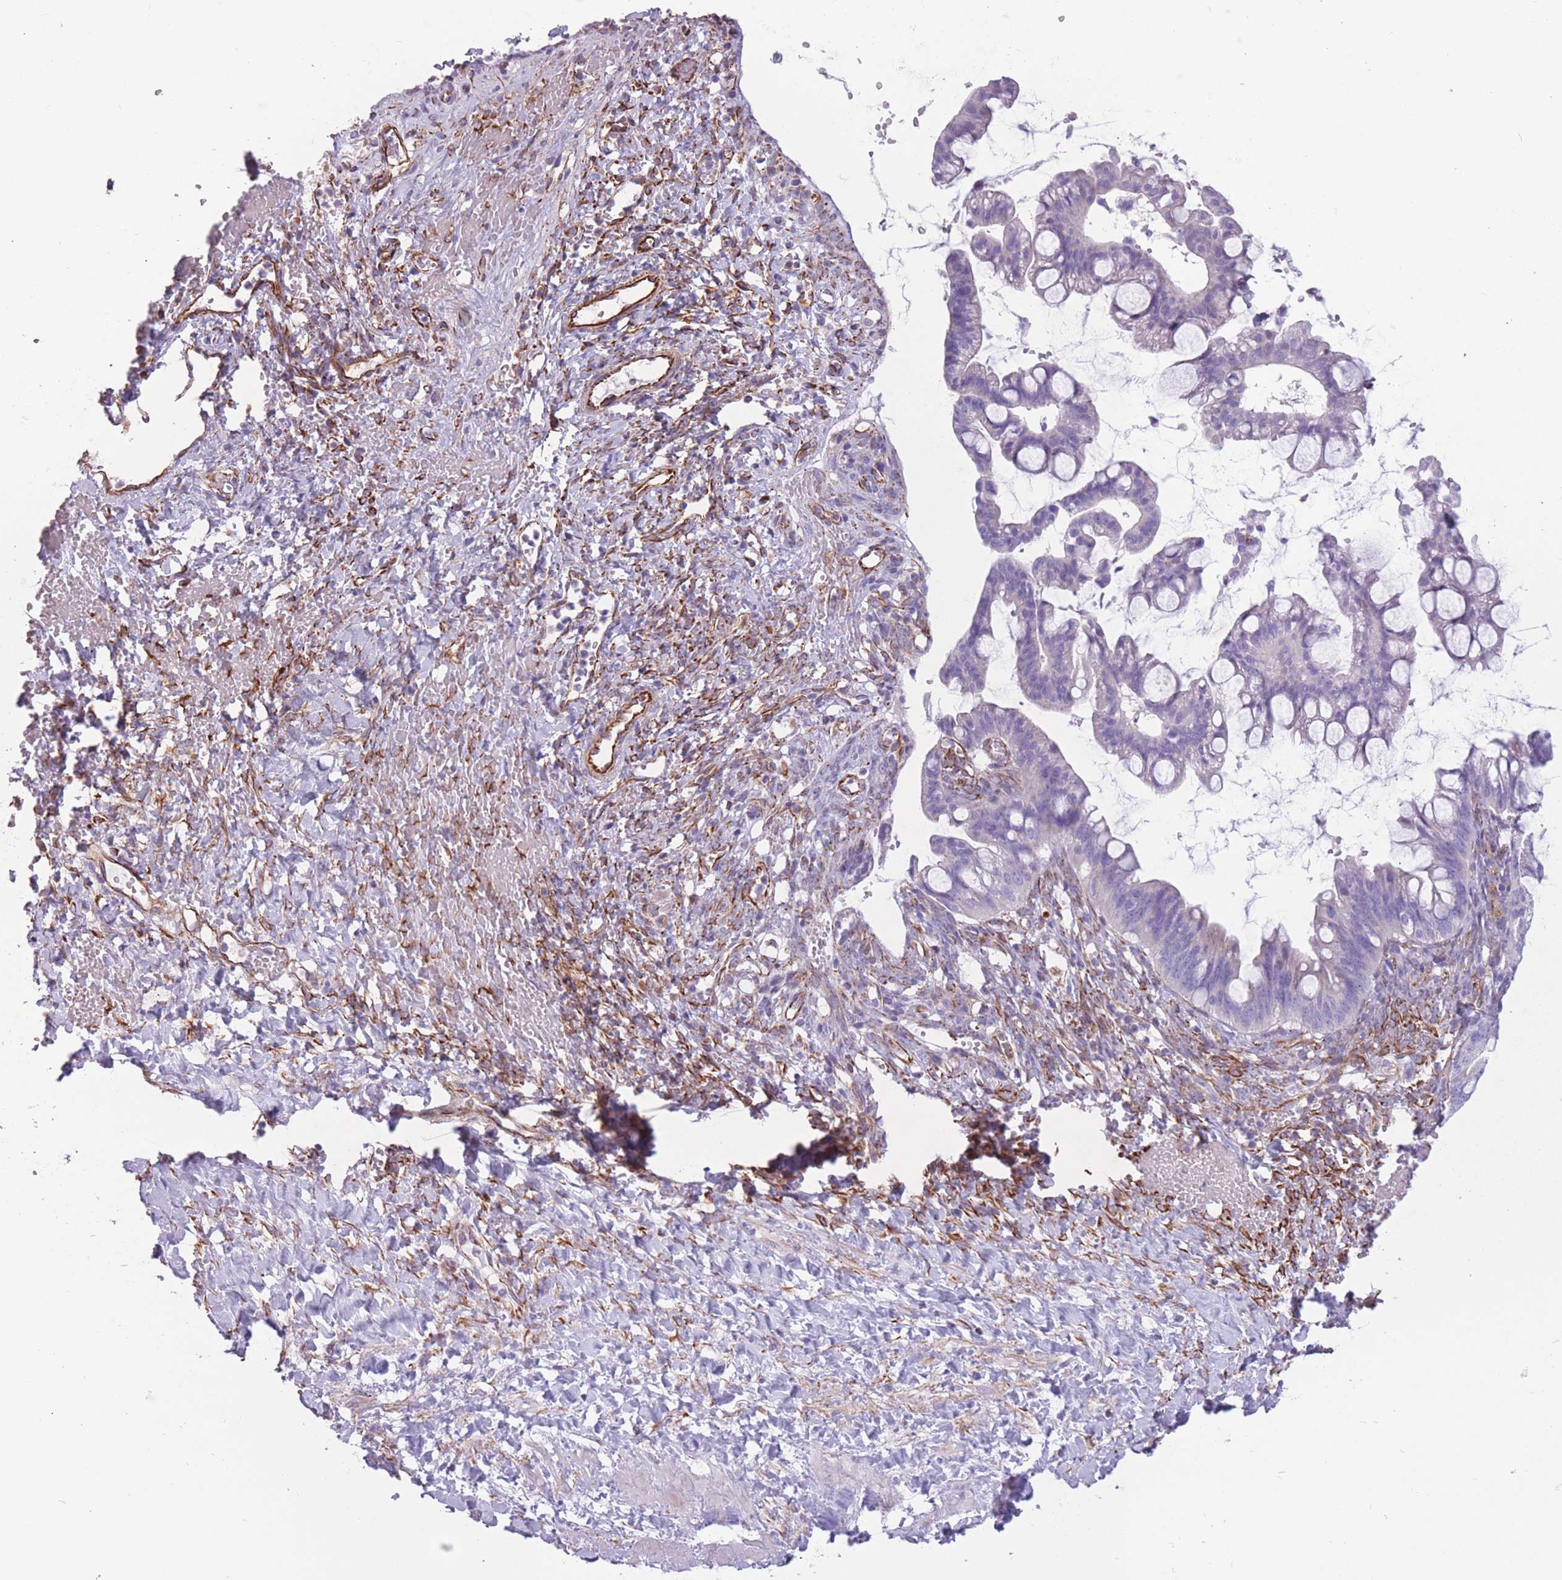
{"staining": {"intensity": "negative", "quantity": "none", "location": "none"}, "tissue": "ovarian cancer", "cell_type": "Tumor cells", "image_type": "cancer", "snomed": [{"axis": "morphology", "description": "Cystadenocarcinoma, mucinous, NOS"}, {"axis": "topography", "description": "Ovary"}], "caption": "Tumor cells are negative for protein expression in human mucinous cystadenocarcinoma (ovarian).", "gene": "PTCD1", "patient": {"sex": "female", "age": 73}}